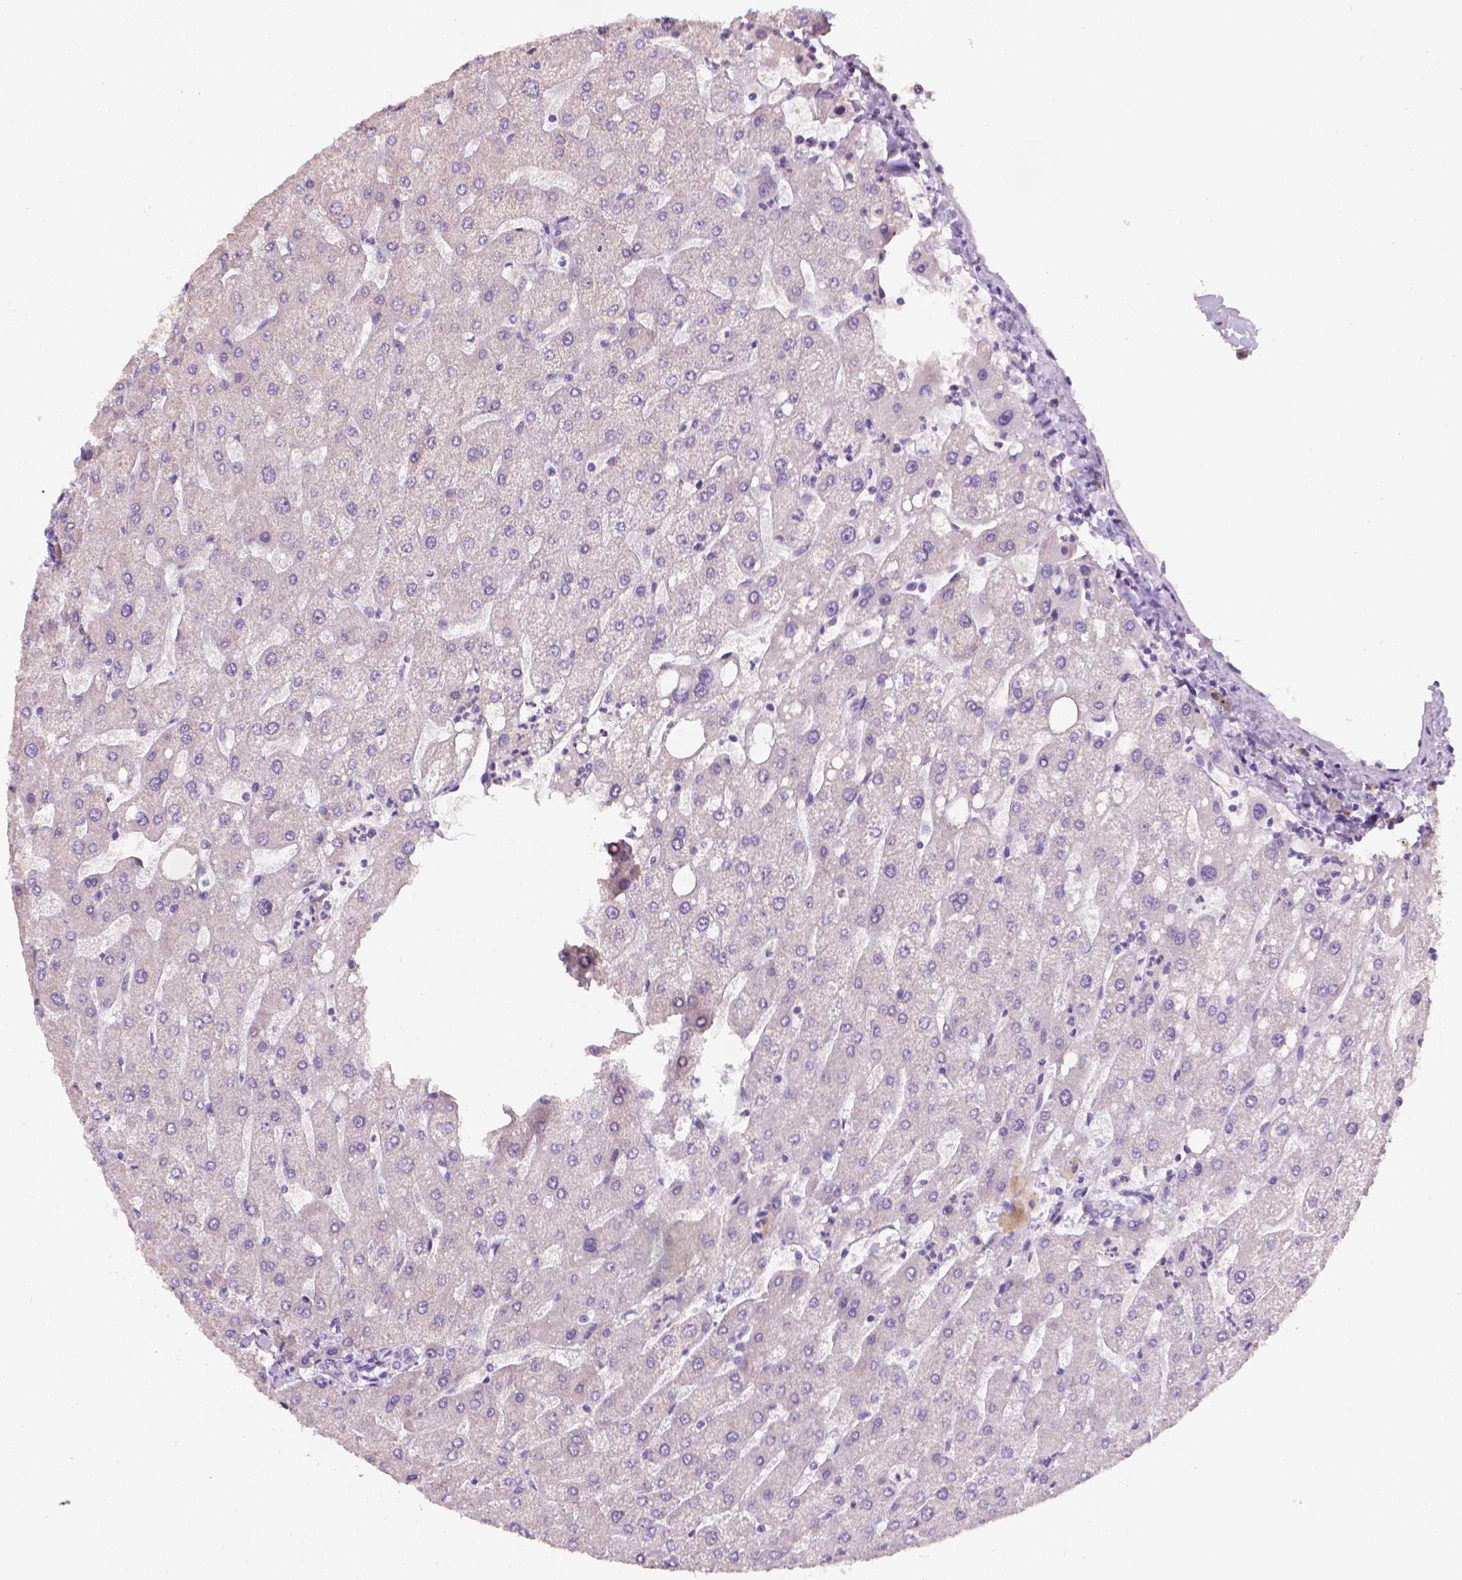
{"staining": {"intensity": "negative", "quantity": "none", "location": "none"}, "tissue": "liver", "cell_type": "Cholangiocytes", "image_type": "normal", "snomed": [{"axis": "morphology", "description": "Normal tissue, NOS"}, {"axis": "topography", "description": "Liver"}], "caption": "High power microscopy image of an immunohistochemistry (IHC) histopathology image of unremarkable liver, revealing no significant staining in cholangiocytes.", "gene": "FASN", "patient": {"sex": "male", "age": 67}}